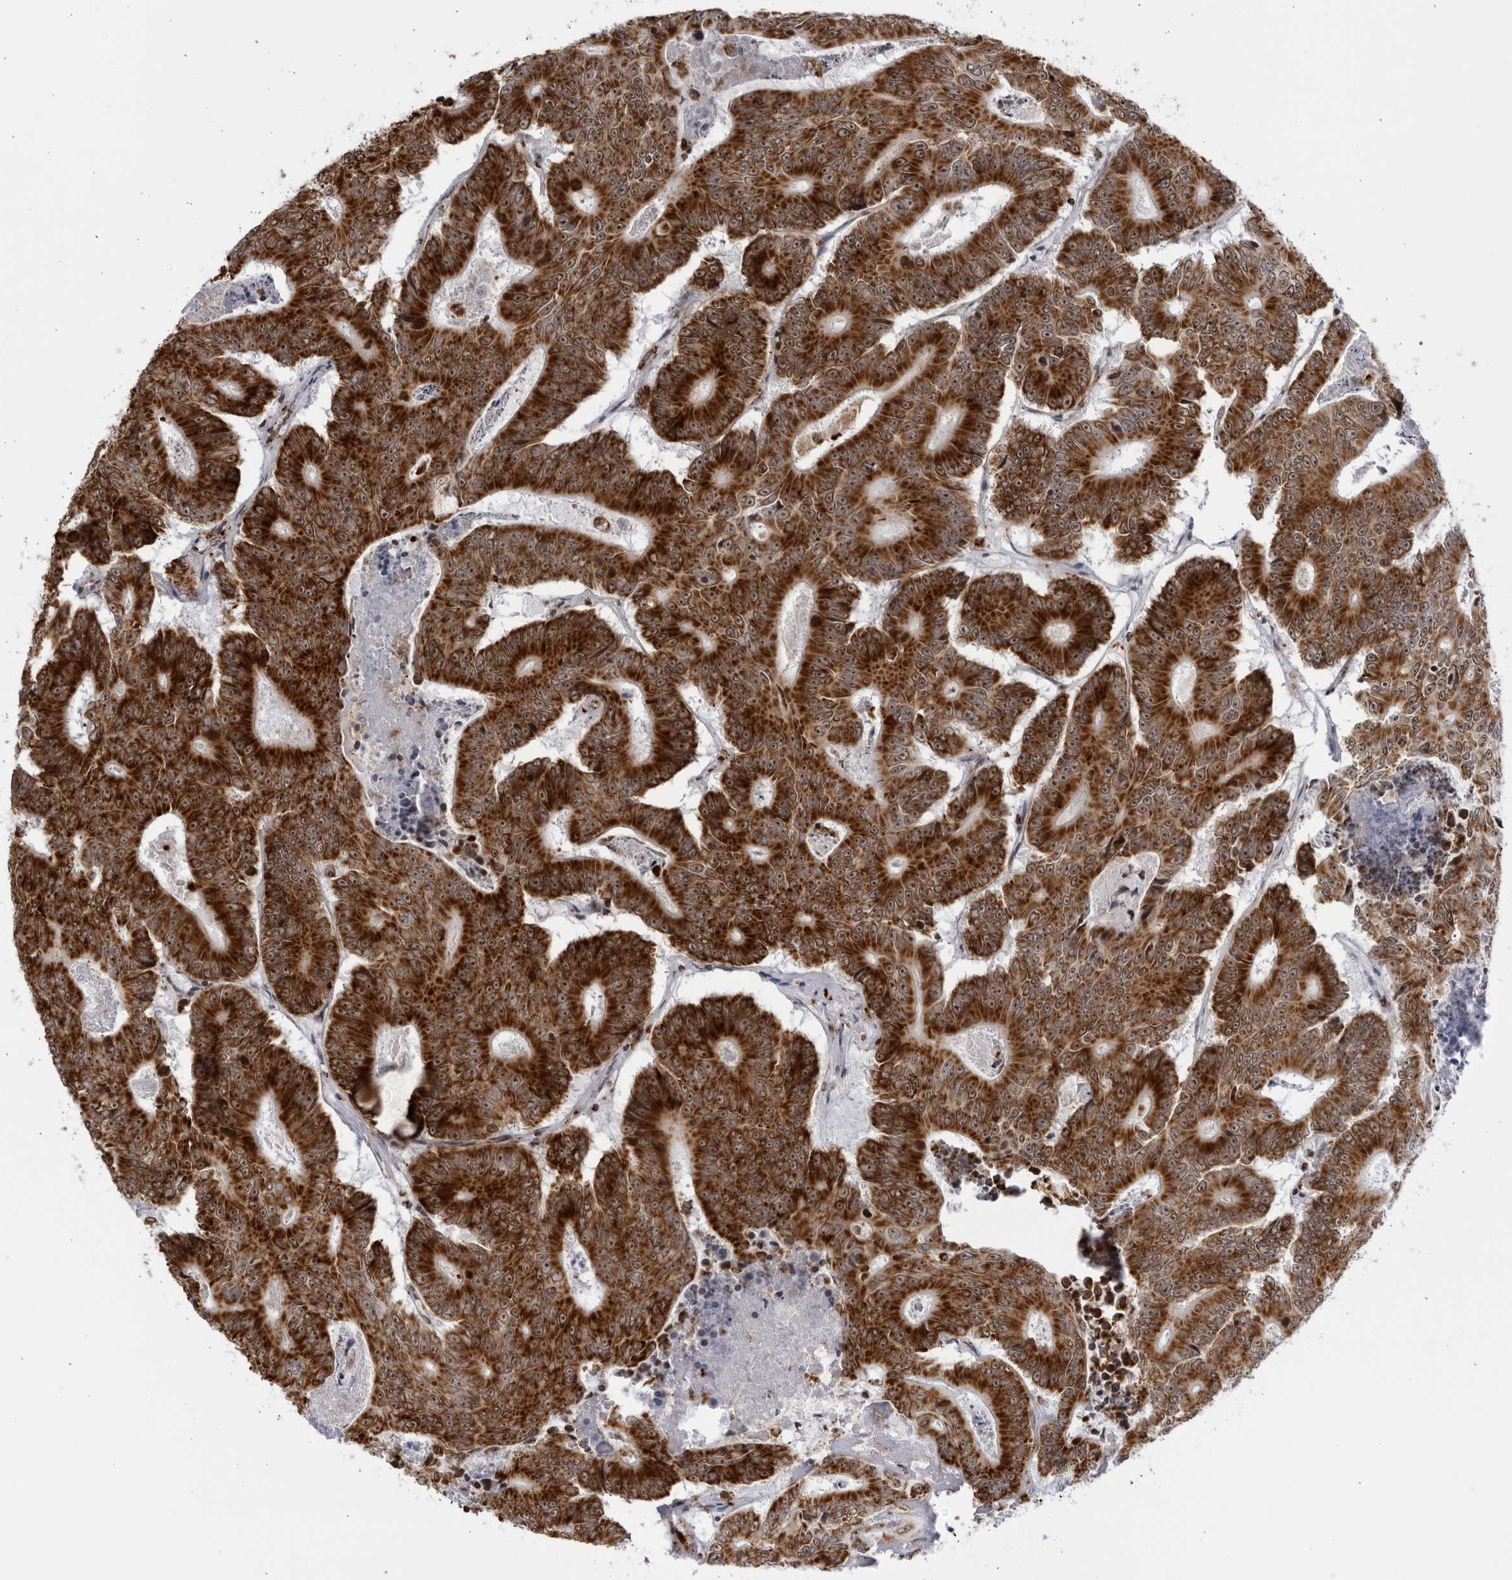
{"staining": {"intensity": "strong", "quantity": ">75%", "location": "cytoplasmic/membranous,nuclear"}, "tissue": "colorectal cancer", "cell_type": "Tumor cells", "image_type": "cancer", "snomed": [{"axis": "morphology", "description": "Adenocarcinoma, NOS"}, {"axis": "topography", "description": "Colon"}], "caption": "A brown stain labels strong cytoplasmic/membranous and nuclear staining of a protein in colorectal cancer (adenocarcinoma) tumor cells.", "gene": "RBM34", "patient": {"sex": "male", "age": 83}}